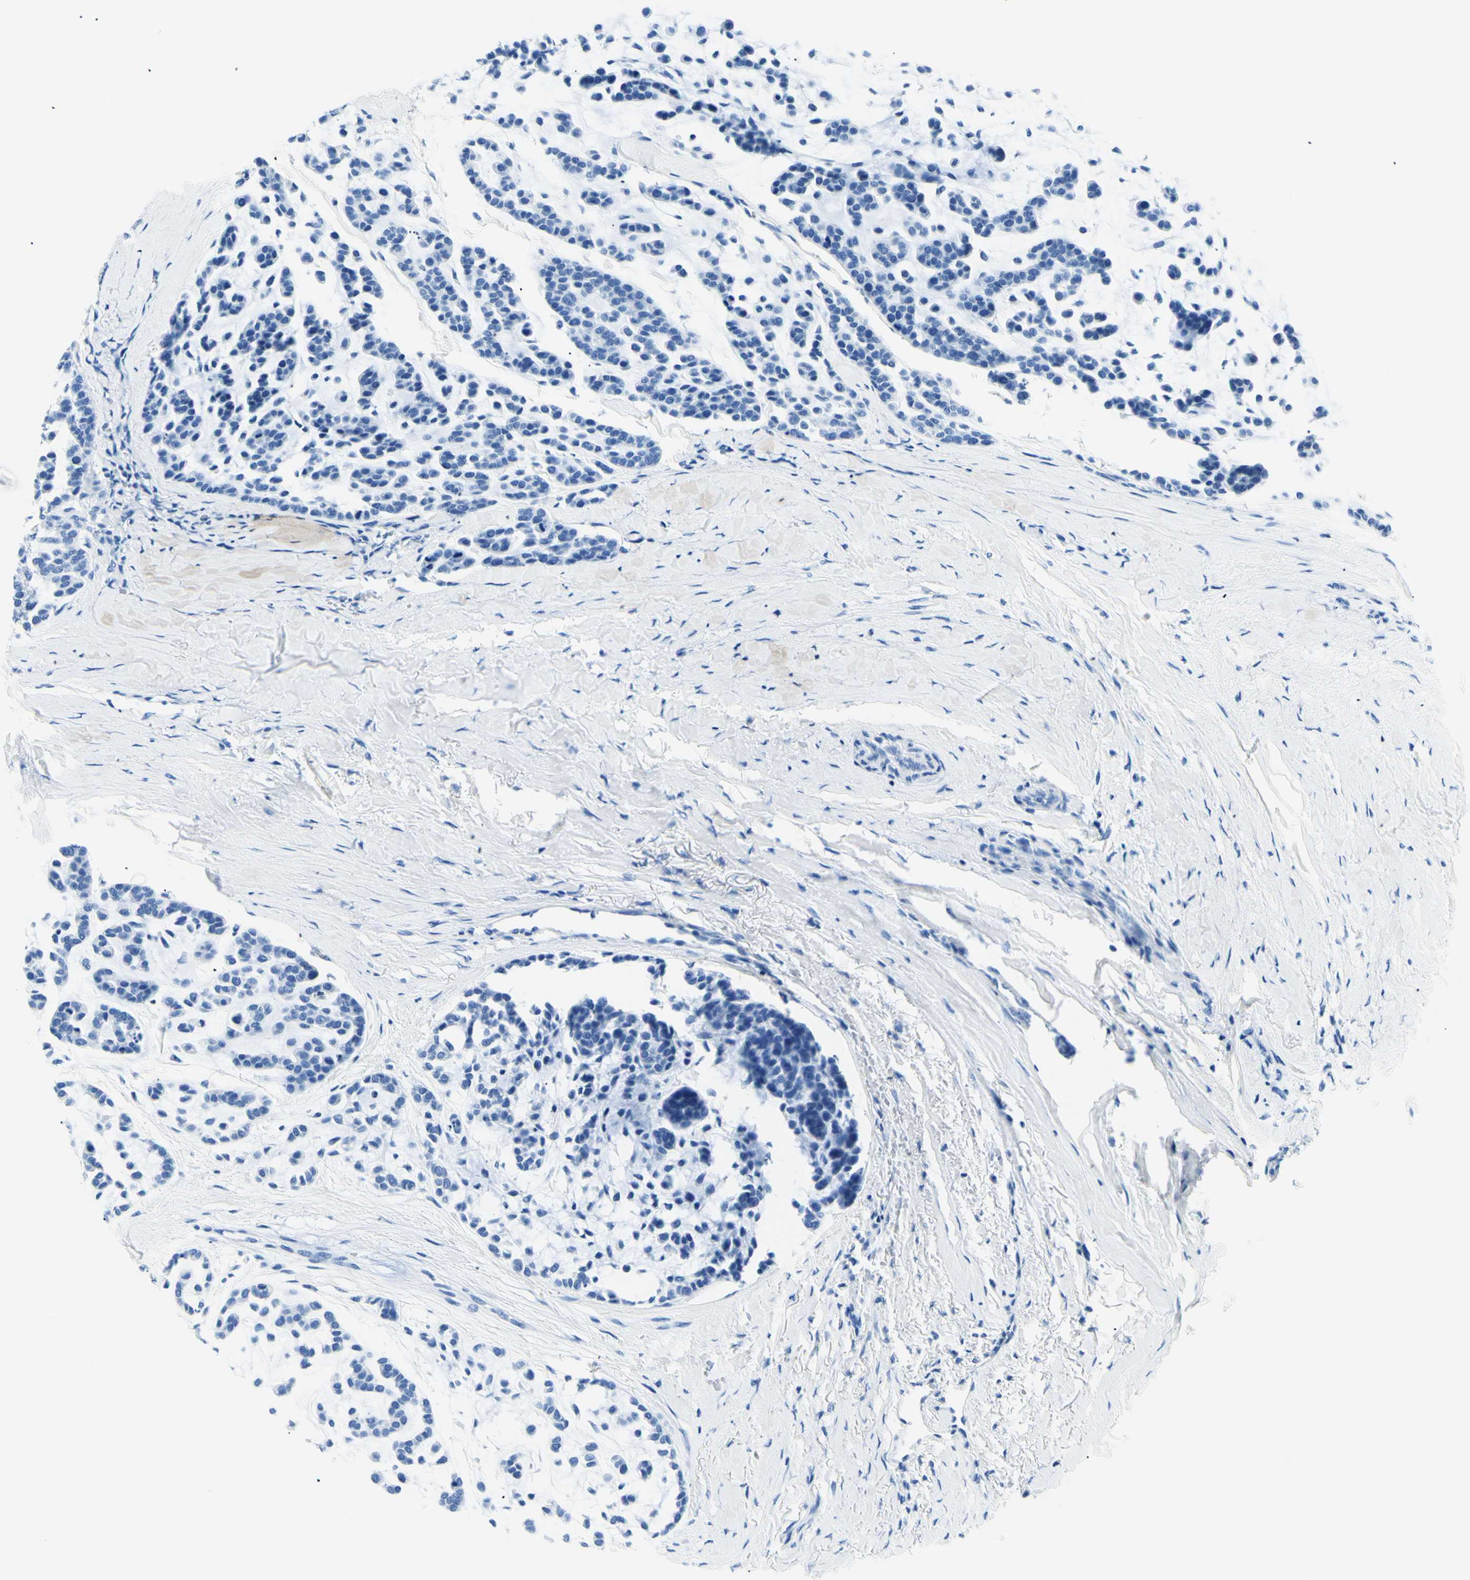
{"staining": {"intensity": "negative", "quantity": "none", "location": "none"}, "tissue": "head and neck cancer", "cell_type": "Tumor cells", "image_type": "cancer", "snomed": [{"axis": "morphology", "description": "Adenocarcinoma, NOS"}, {"axis": "morphology", "description": "Adenoma, NOS"}, {"axis": "topography", "description": "Head-Neck"}], "caption": "High magnification brightfield microscopy of head and neck cancer stained with DAB (3,3'-diaminobenzidine) (brown) and counterstained with hematoxylin (blue): tumor cells show no significant staining.", "gene": "MYH2", "patient": {"sex": "female", "age": 55}}